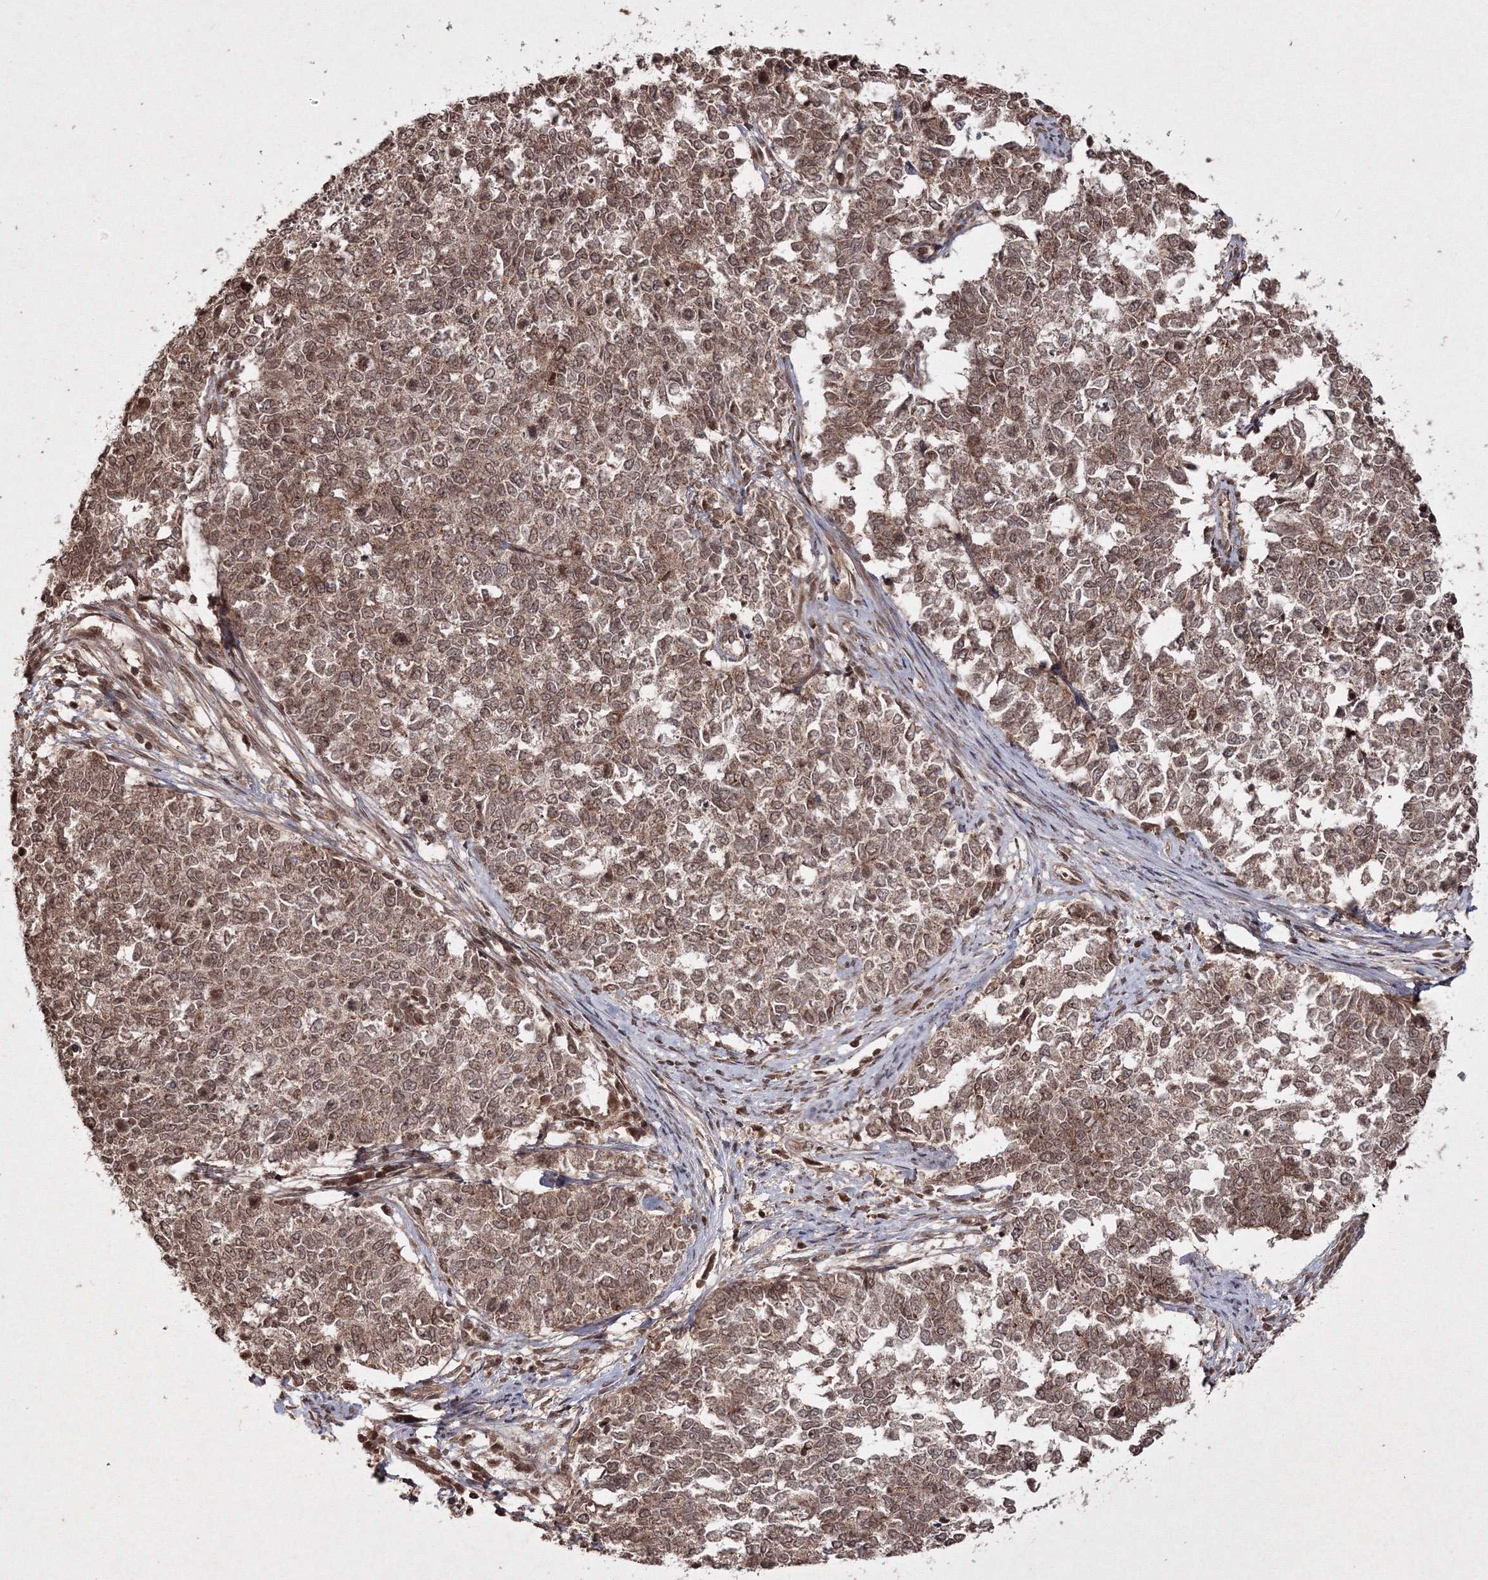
{"staining": {"intensity": "moderate", "quantity": ">75%", "location": "cytoplasmic/membranous,nuclear"}, "tissue": "cervical cancer", "cell_type": "Tumor cells", "image_type": "cancer", "snomed": [{"axis": "morphology", "description": "Squamous cell carcinoma, NOS"}, {"axis": "topography", "description": "Cervix"}], "caption": "This is an image of immunohistochemistry (IHC) staining of cervical cancer (squamous cell carcinoma), which shows moderate staining in the cytoplasmic/membranous and nuclear of tumor cells.", "gene": "PEX13", "patient": {"sex": "female", "age": 63}}